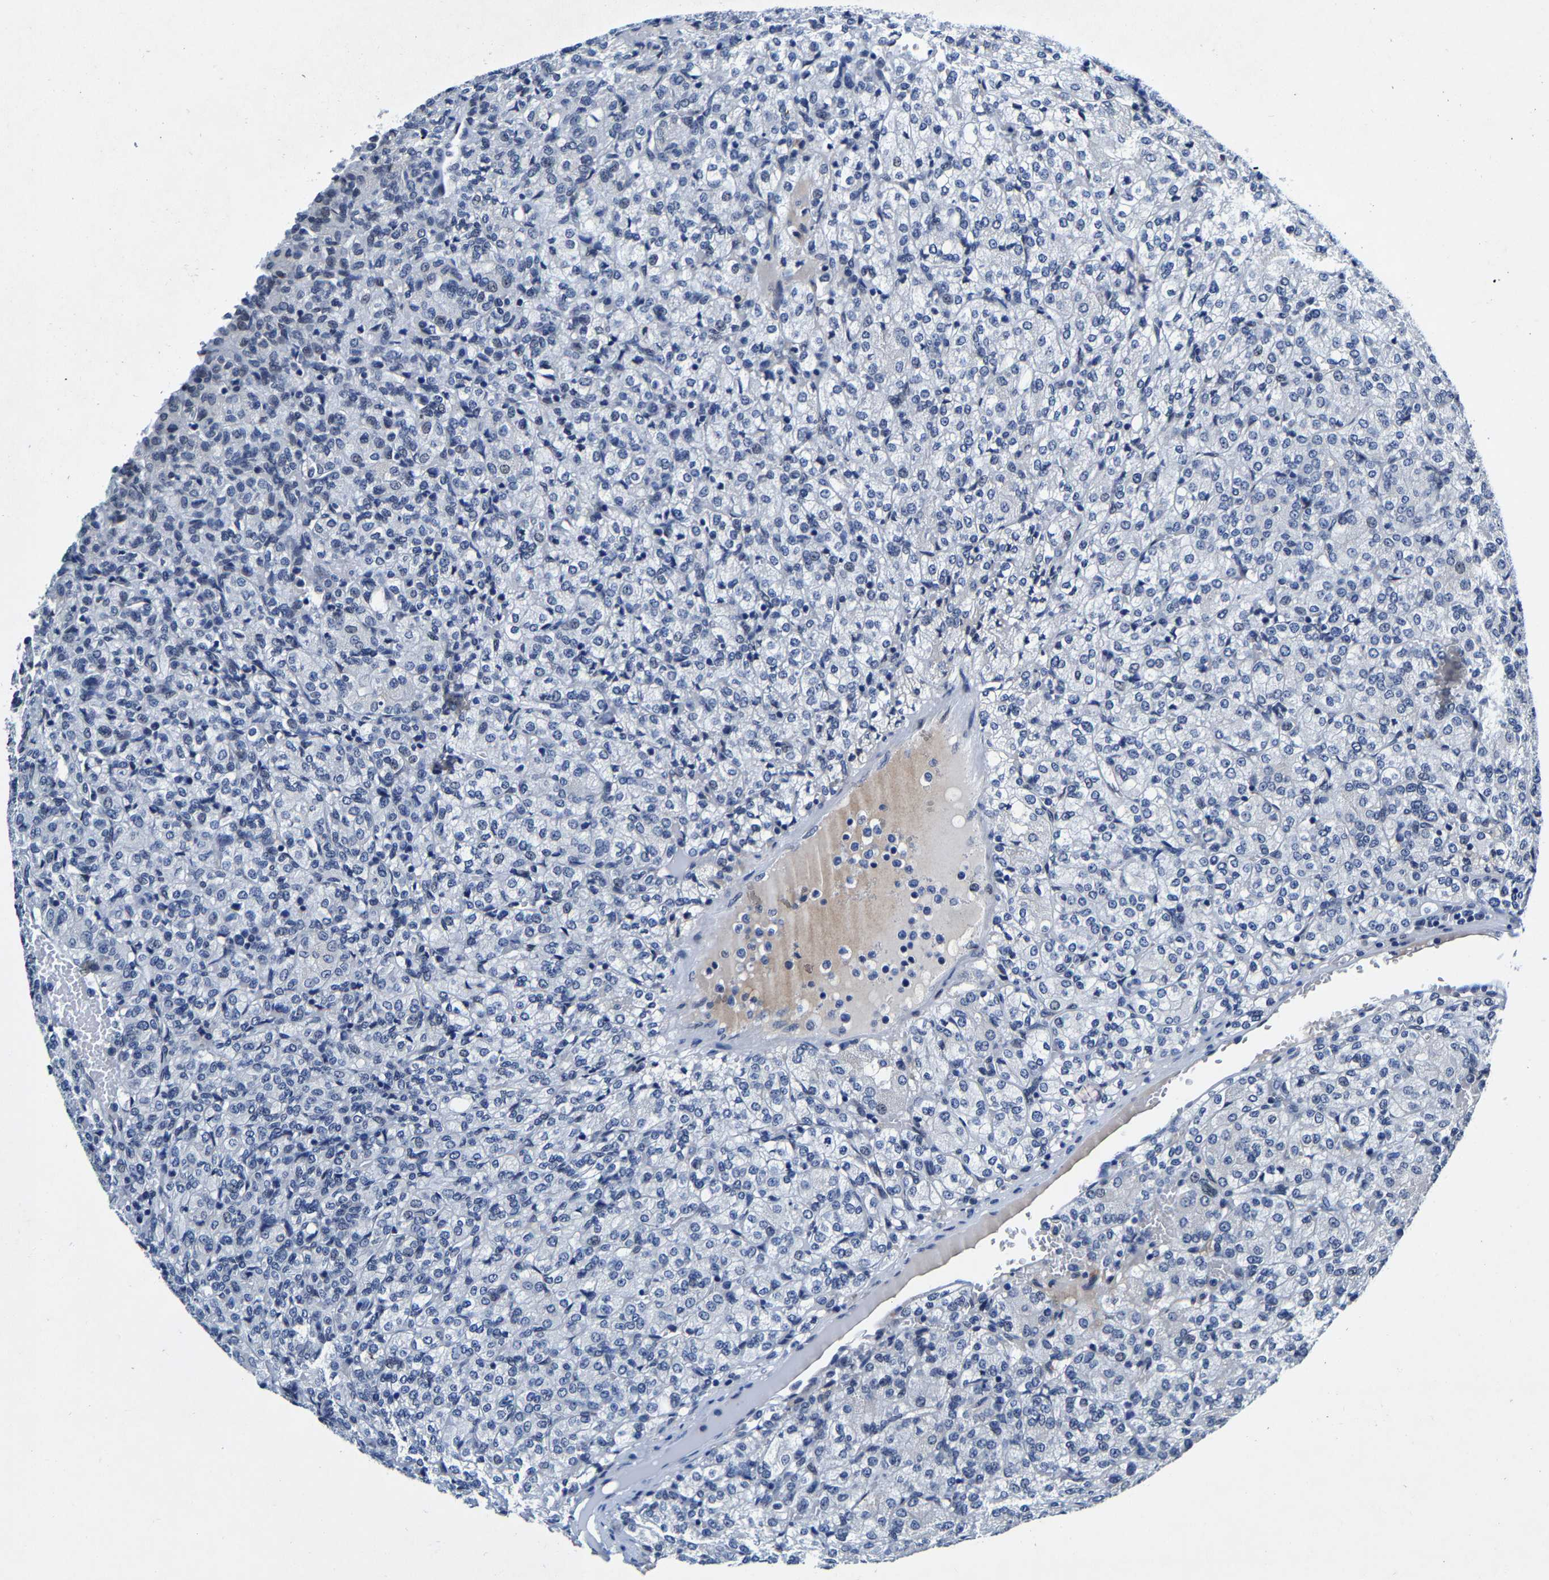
{"staining": {"intensity": "negative", "quantity": "none", "location": "none"}, "tissue": "renal cancer", "cell_type": "Tumor cells", "image_type": "cancer", "snomed": [{"axis": "morphology", "description": "Adenocarcinoma, NOS"}, {"axis": "topography", "description": "Kidney"}], "caption": "Tumor cells show no significant staining in adenocarcinoma (renal).", "gene": "UBN2", "patient": {"sex": "male", "age": 77}}